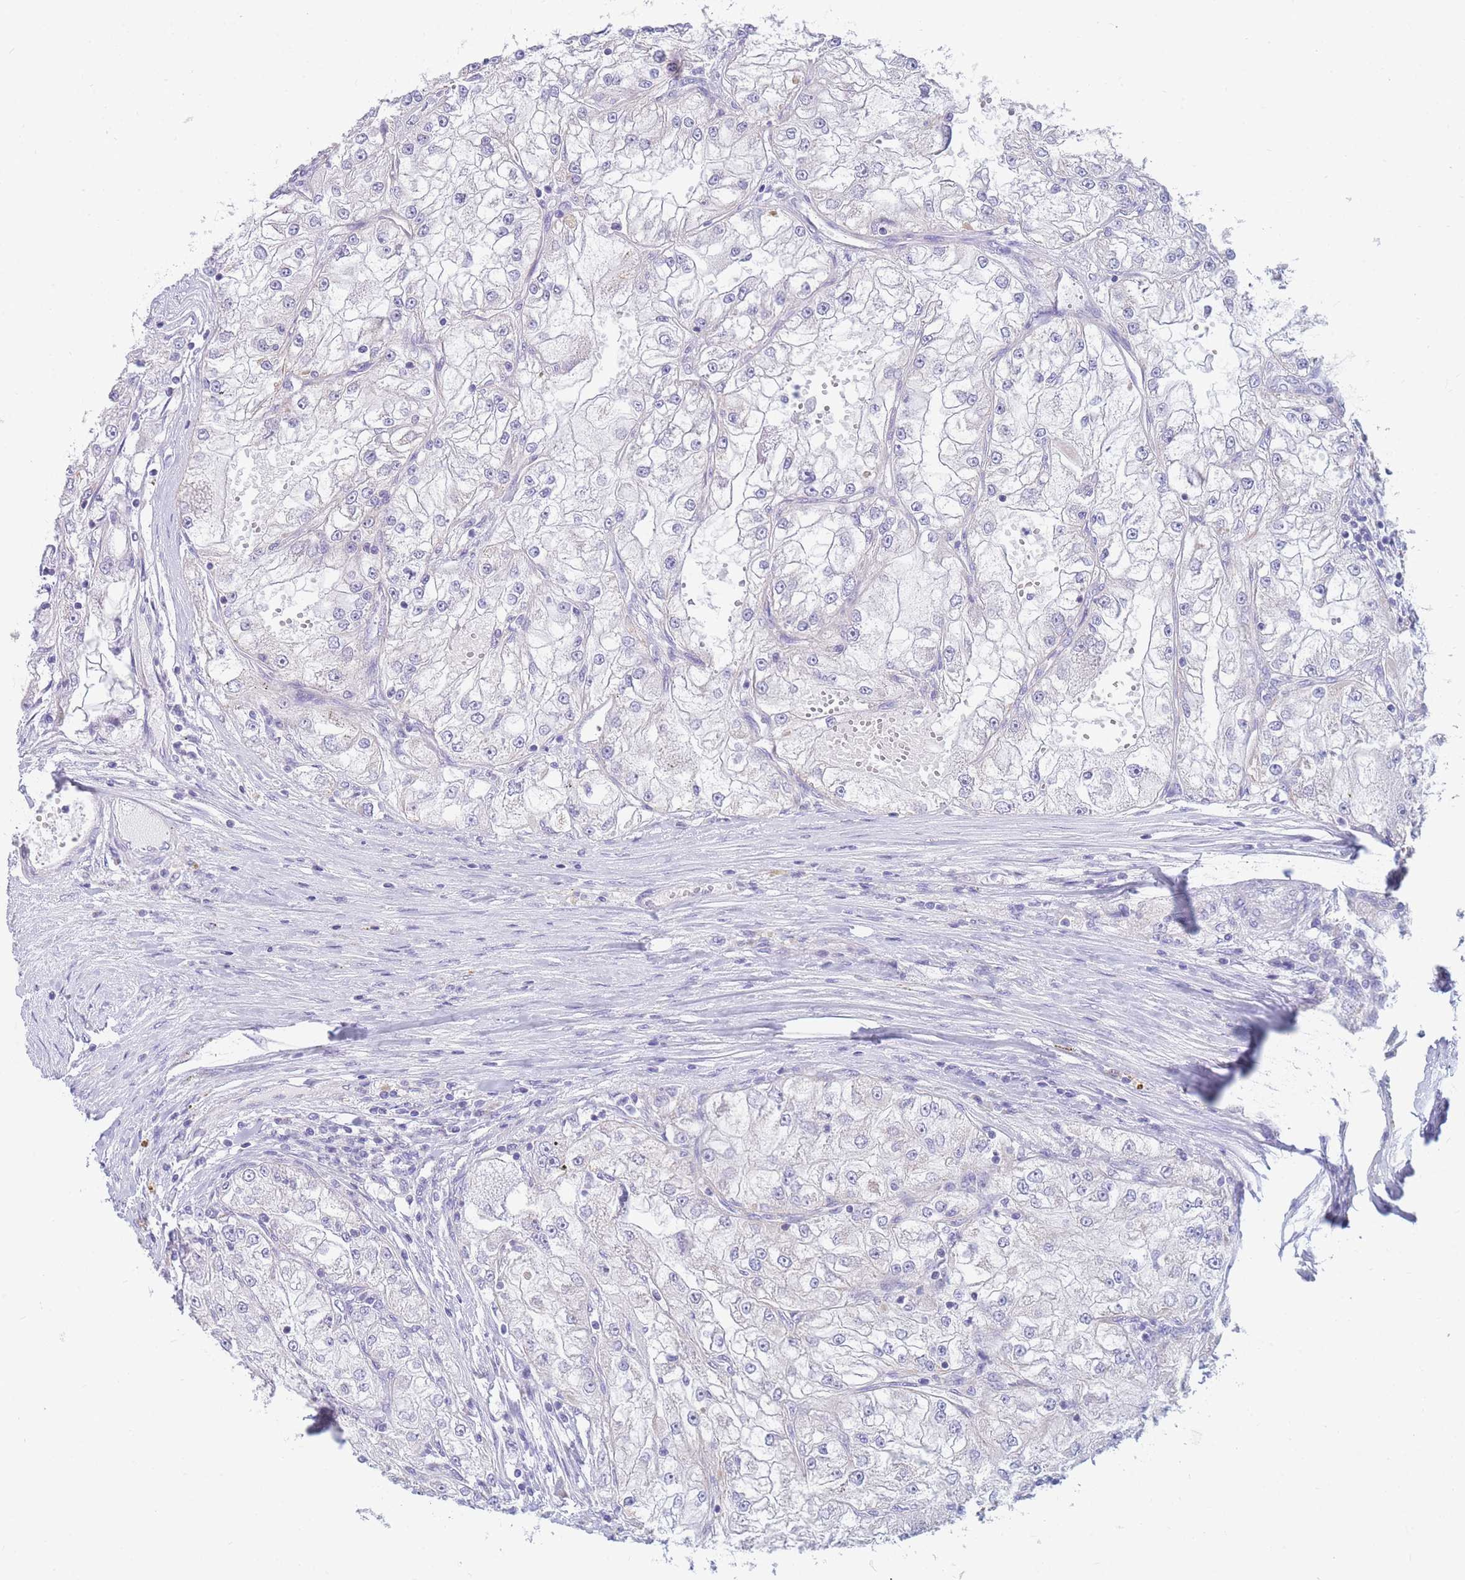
{"staining": {"intensity": "negative", "quantity": "none", "location": "none"}, "tissue": "renal cancer", "cell_type": "Tumor cells", "image_type": "cancer", "snomed": [{"axis": "morphology", "description": "Adenocarcinoma, NOS"}, {"axis": "topography", "description": "Kidney"}], "caption": "Adenocarcinoma (renal) was stained to show a protein in brown. There is no significant staining in tumor cells.", "gene": "DHRS11", "patient": {"sex": "female", "age": 72}}